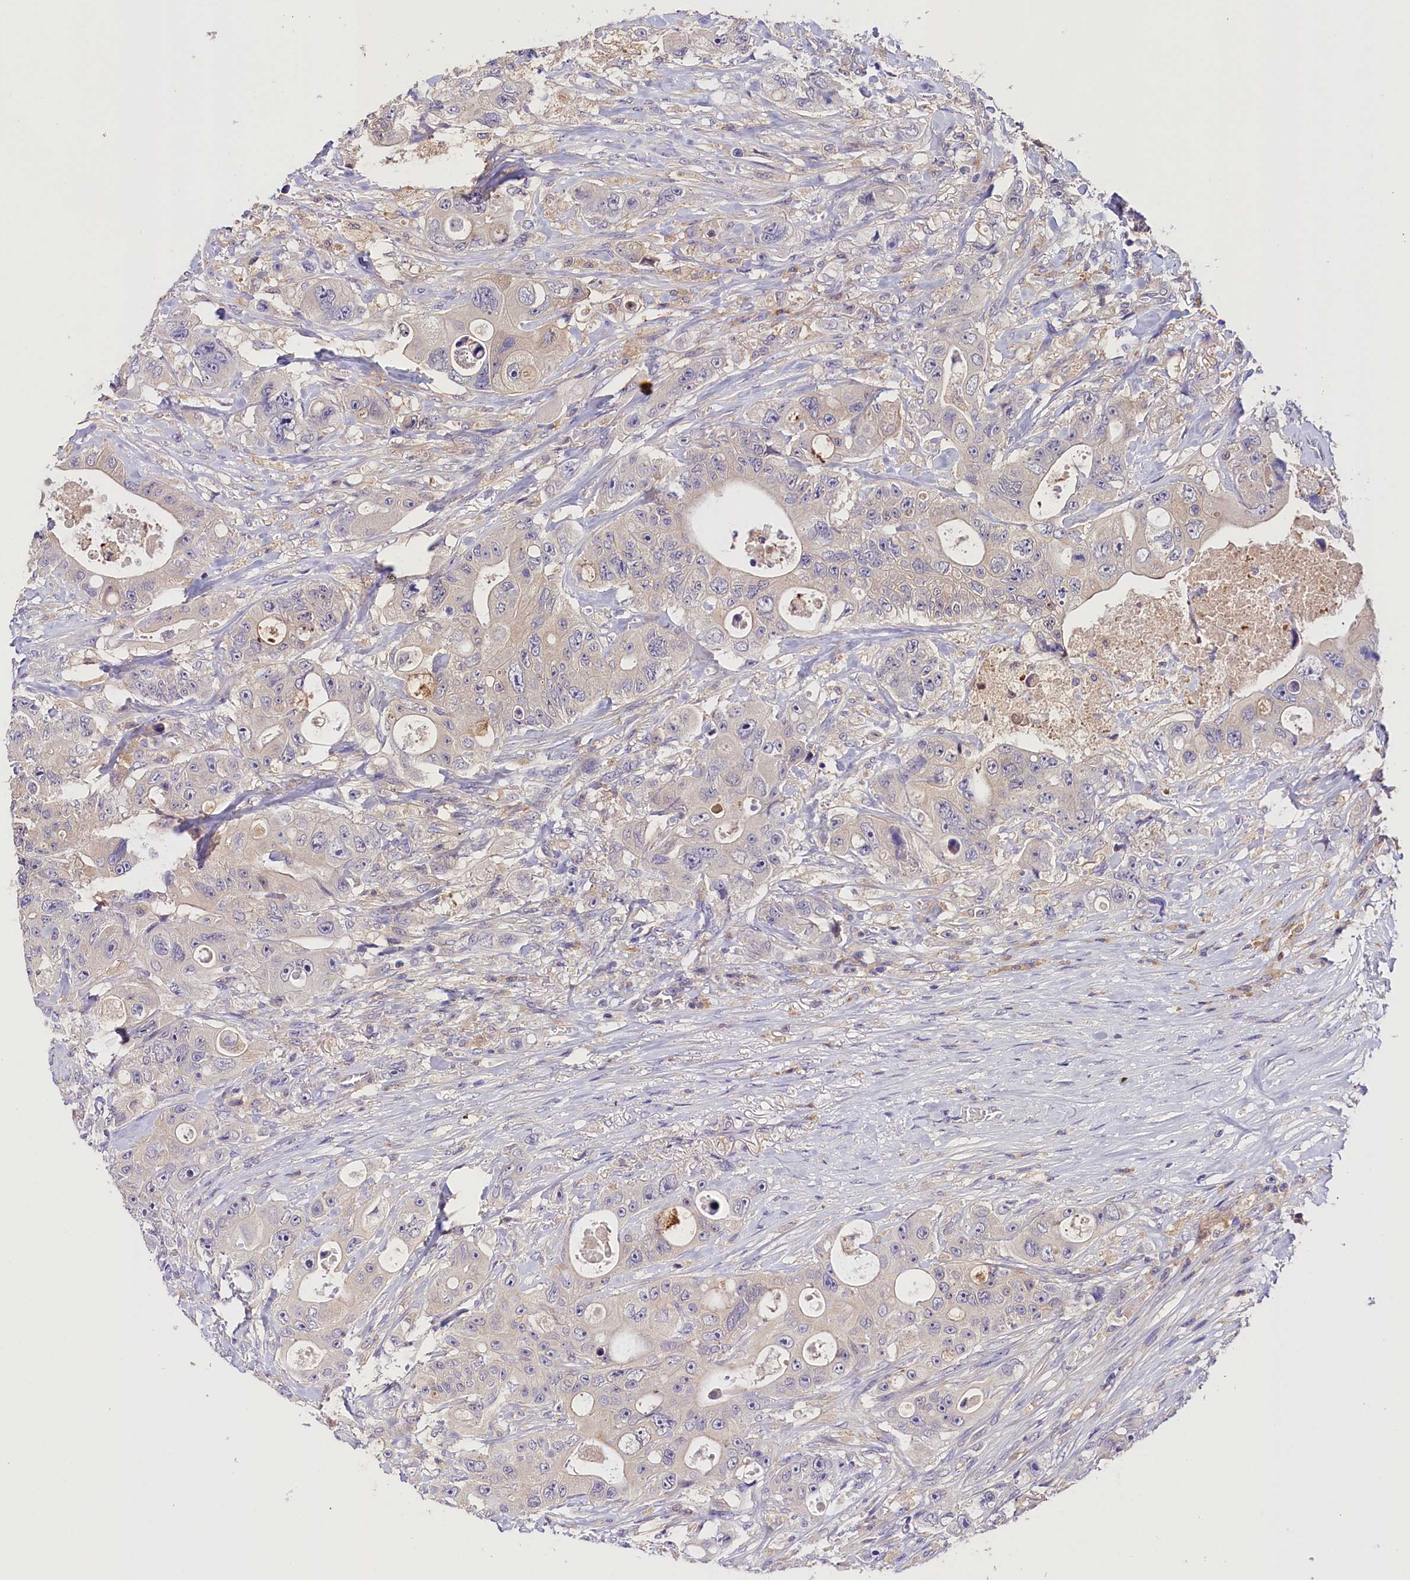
{"staining": {"intensity": "negative", "quantity": "none", "location": "none"}, "tissue": "colorectal cancer", "cell_type": "Tumor cells", "image_type": "cancer", "snomed": [{"axis": "morphology", "description": "Adenocarcinoma, NOS"}, {"axis": "topography", "description": "Colon"}], "caption": "A histopathology image of human colorectal cancer (adenocarcinoma) is negative for staining in tumor cells.", "gene": "ARMC6", "patient": {"sex": "female", "age": 46}}